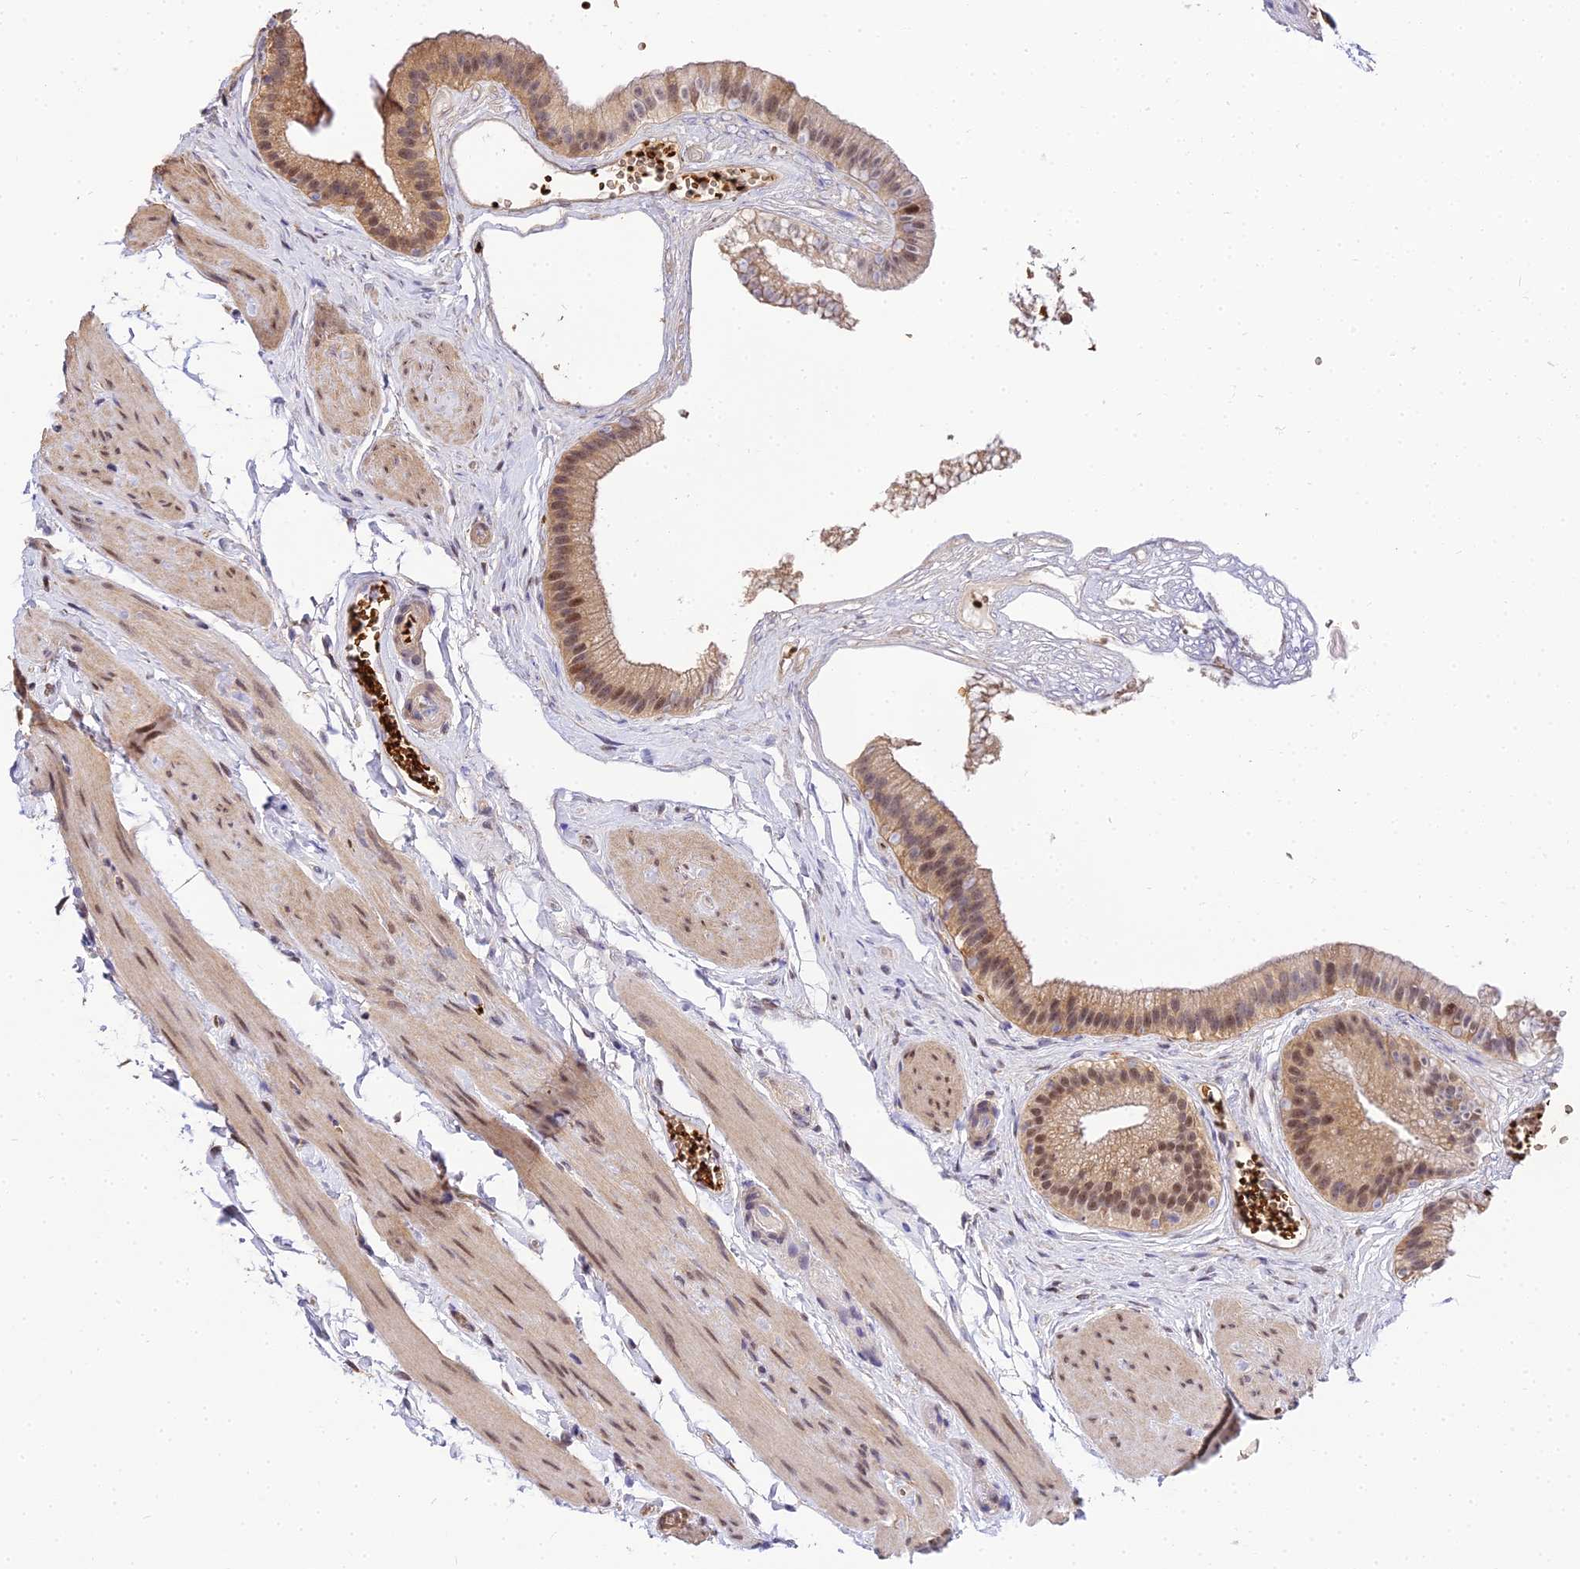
{"staining": {"intensity": "moderate", "quantity": "25%-75%", "location": "cytoplasmic/membranous,nuclear"}, "tissue": "gallbladder", "cell_type": "Glandular cells", "image_type": "normal", "snomed": [{"axis": "morphology", "description": "Normal tissue, NOS"}, {"axis": "topography", "description": "Gallbladder"}], "caption": "Brown immunohistochemical staining in benign human gallbladder shows moderate cytoplasmic/membranous,nuclear expression in about 25%-75% of glandular cells. (Brightfield microscopy of DAB IHC at high magnification).", "gene": "BCL9", "patient": {"sex": "female", "age": 54}}